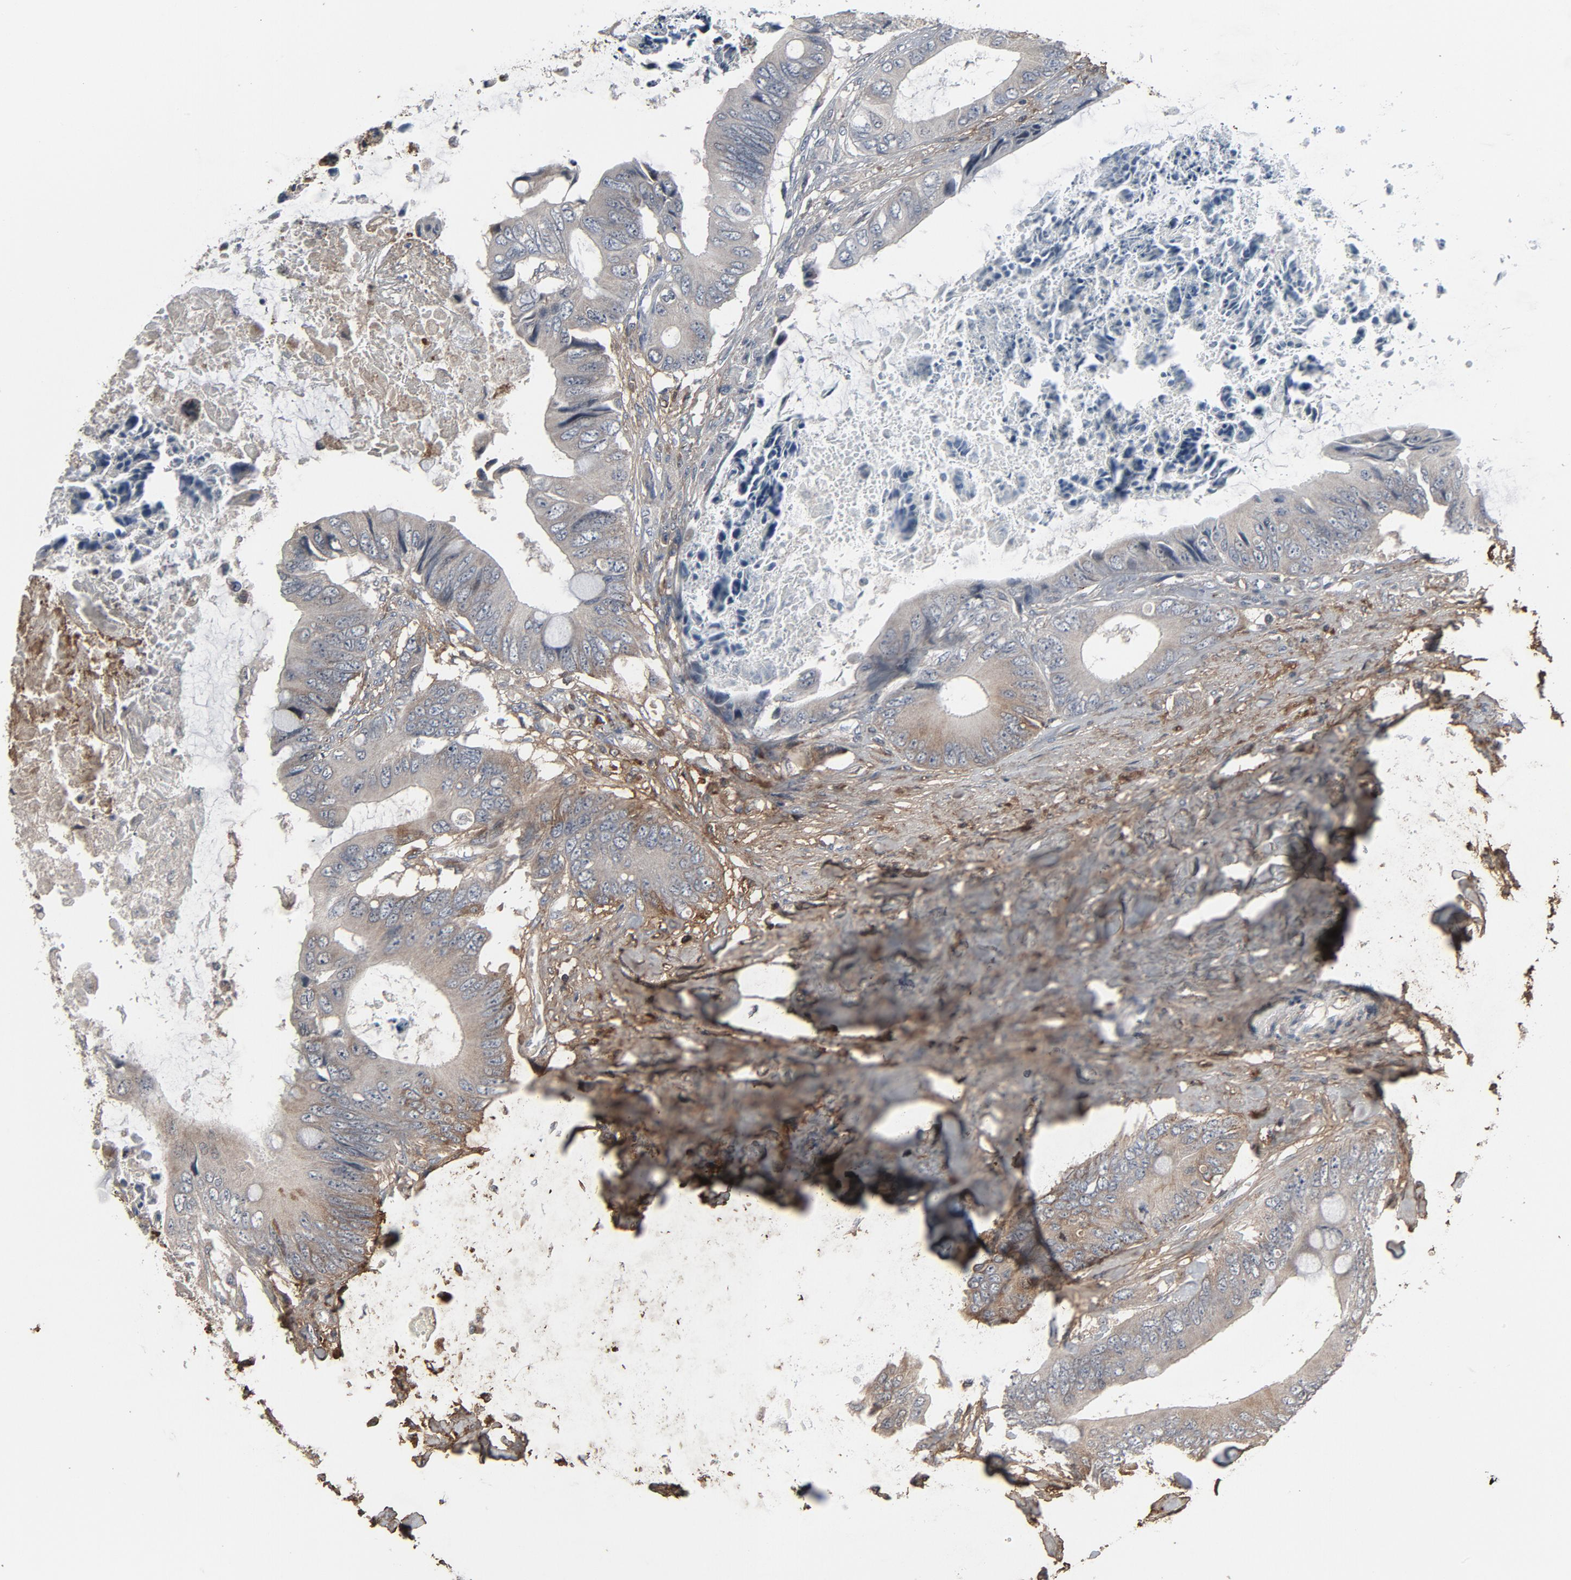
{"staining": {"intensity": "weak", "quantity": "<25%", "location": "cytoplasmic/membranous"}, "tissue": "colorectal cancer", "cell_type": "Tumor cells", "image_type": "cancer", "snomed": [{"axis": "morphology", "description": "Normal tissue, NOS"}, {"axis": "morphology", "description": "Adenocarcinoma, NOS"}, {"axis": "topography", "description": "Rectum"}, {"axis": "topography", "description": "Peripheral nerve tissue"}], "caption": "A histopathology image of human colorectal cancer is negative for staining in tumor cells.", "gene": "PDZD4", "patient": {"sex": "female", "age": 77}}